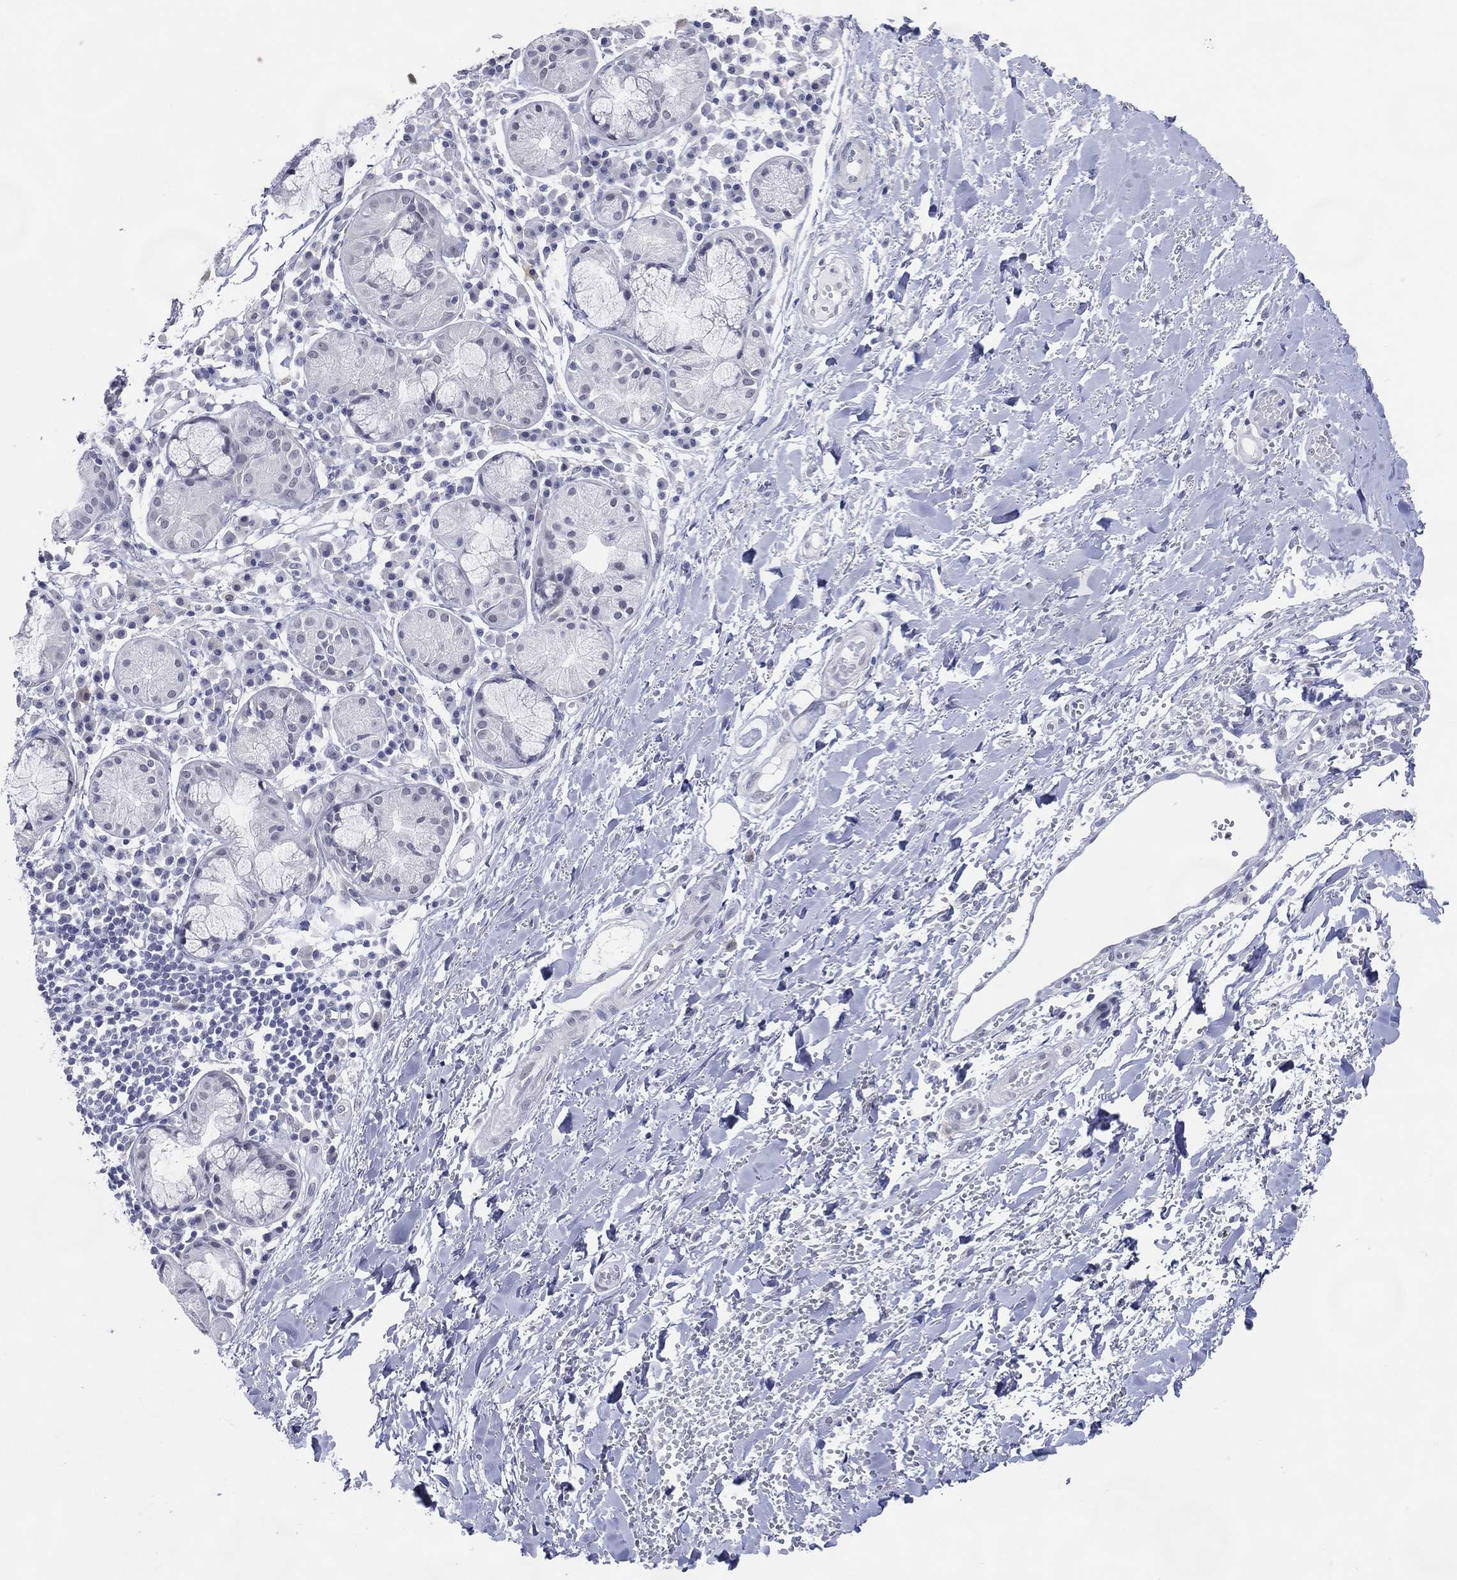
{"staining": {"intensity": "negative", "quantity": "none", "location": "none"}, "tissue": "adipose tissue", "cell_type": "Adipocytes", "image_type": "normal", "snomed": [{"axis": "morphology", "description": "Normal tissue, NOS"}, {"axis": "topography", "description": "Cartilage tissue"}], "caption": "Immunohistochemistry (IHC) micrograph of unremarkable adipose tissue: human adipose tissue stained with DAB shows no significant protein positivity in adipocytes. The staining was performed using DAB (3,3'-diaminobenzidine) to visualize the protein expression in brown, while the nuclei were stained in blue with hematoxylin (Magnification: 20x).", "gene": "CFAP58", "patient": {"sex": "male", "age": 81}}